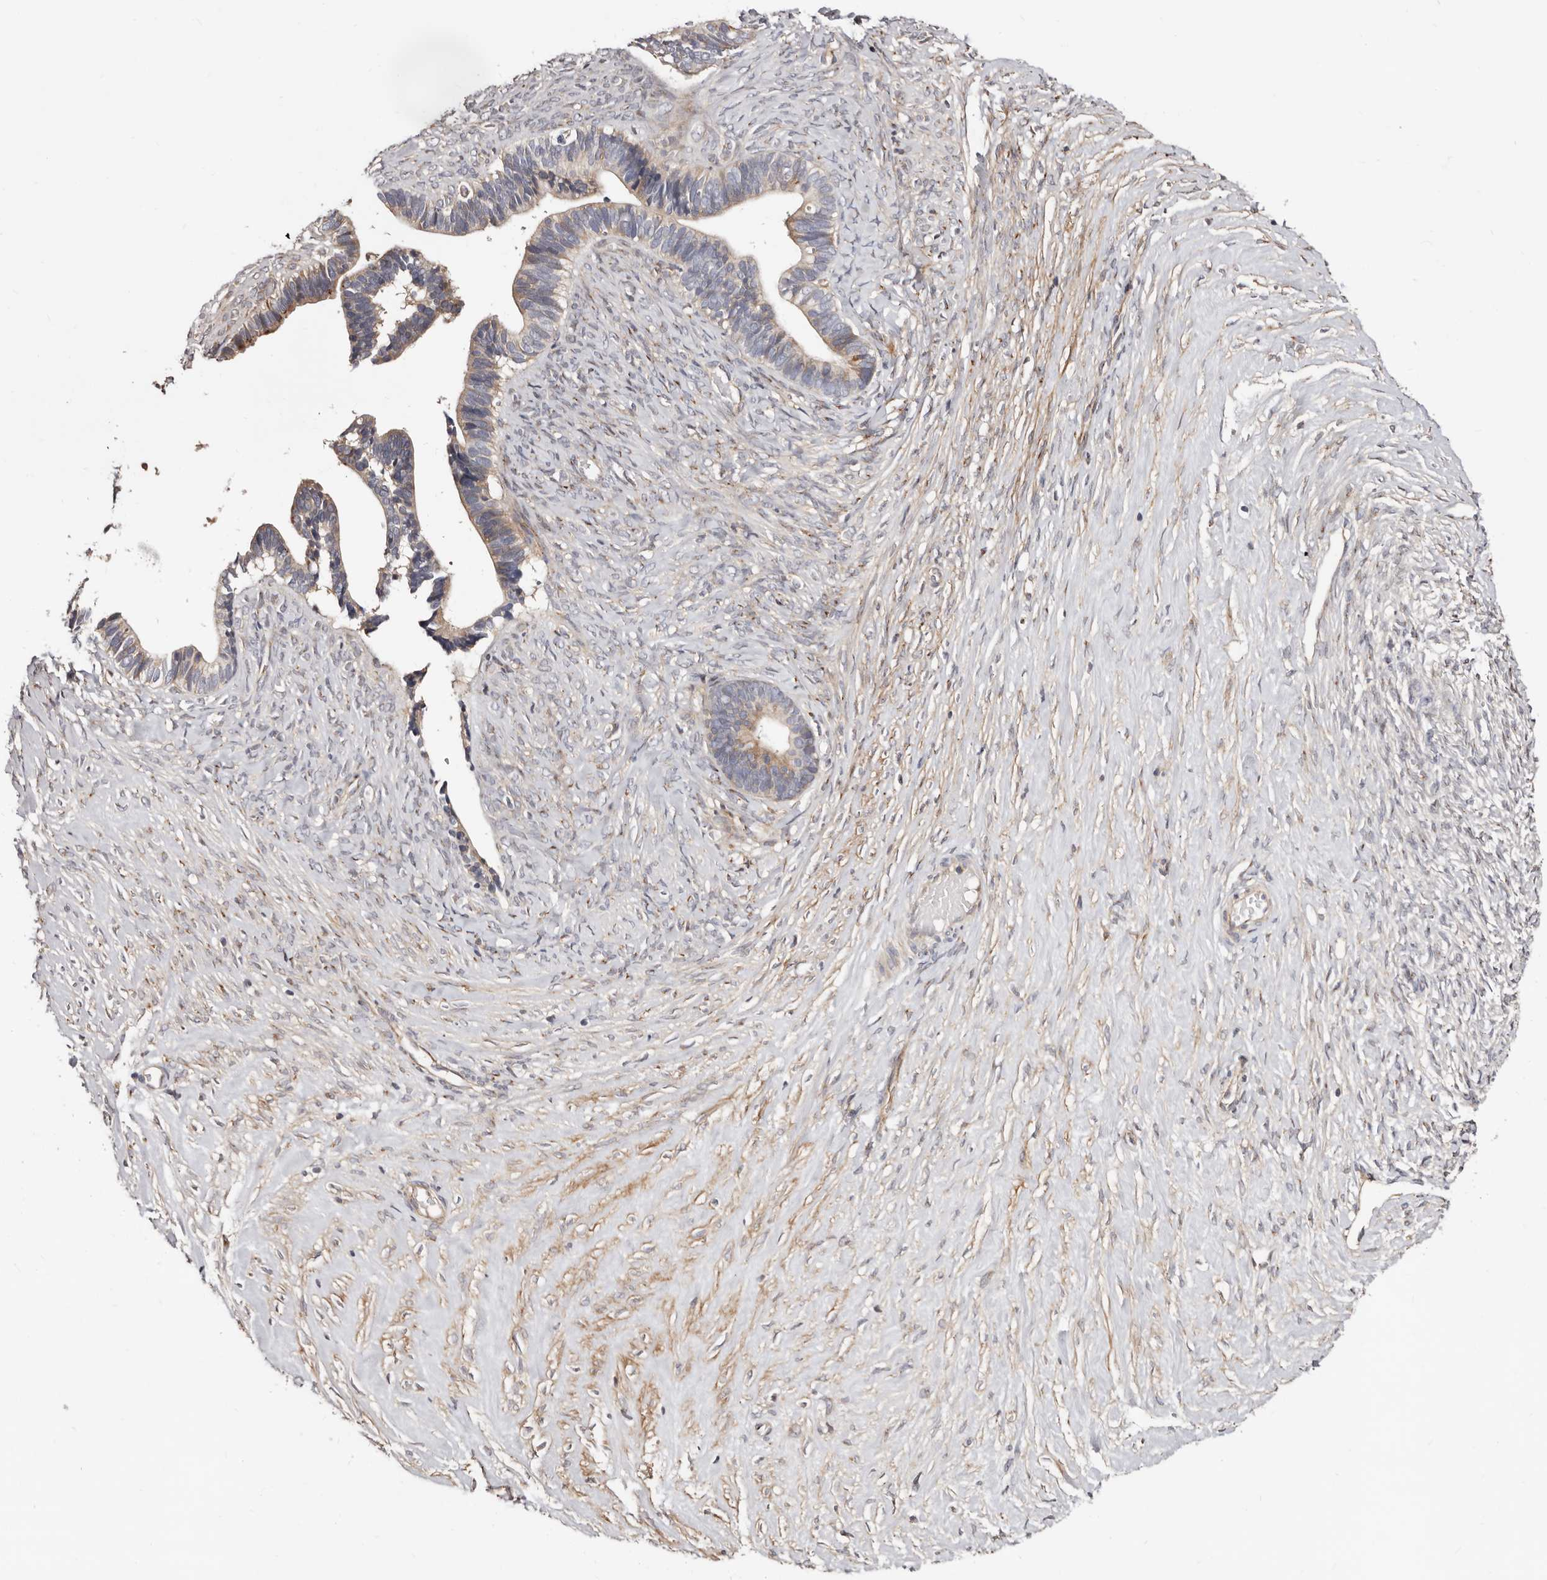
{"staining": {"intensity": "moderate", "quantity": "25%-75%", "location": "cytoplasmic/membranous"}, "tissue": "ovarian cancer", "cell_type": "Tumor cells", "image_type": "cancer", "snomed": [{"axis": "morphology", "description": "Cystadenocarcinoma, serous, NOS"}, {"axis": "topography", "description": "Ovary"}], "caption": "Protein analysis of serous cystadenocarcinoma (ovarian) tissue reveals moderate cytoplasmic/membranous staining in approximately 25%-75% of tumor cells.", "gene": "DACT2", "patient": {"sex": "female", "age": 56}}